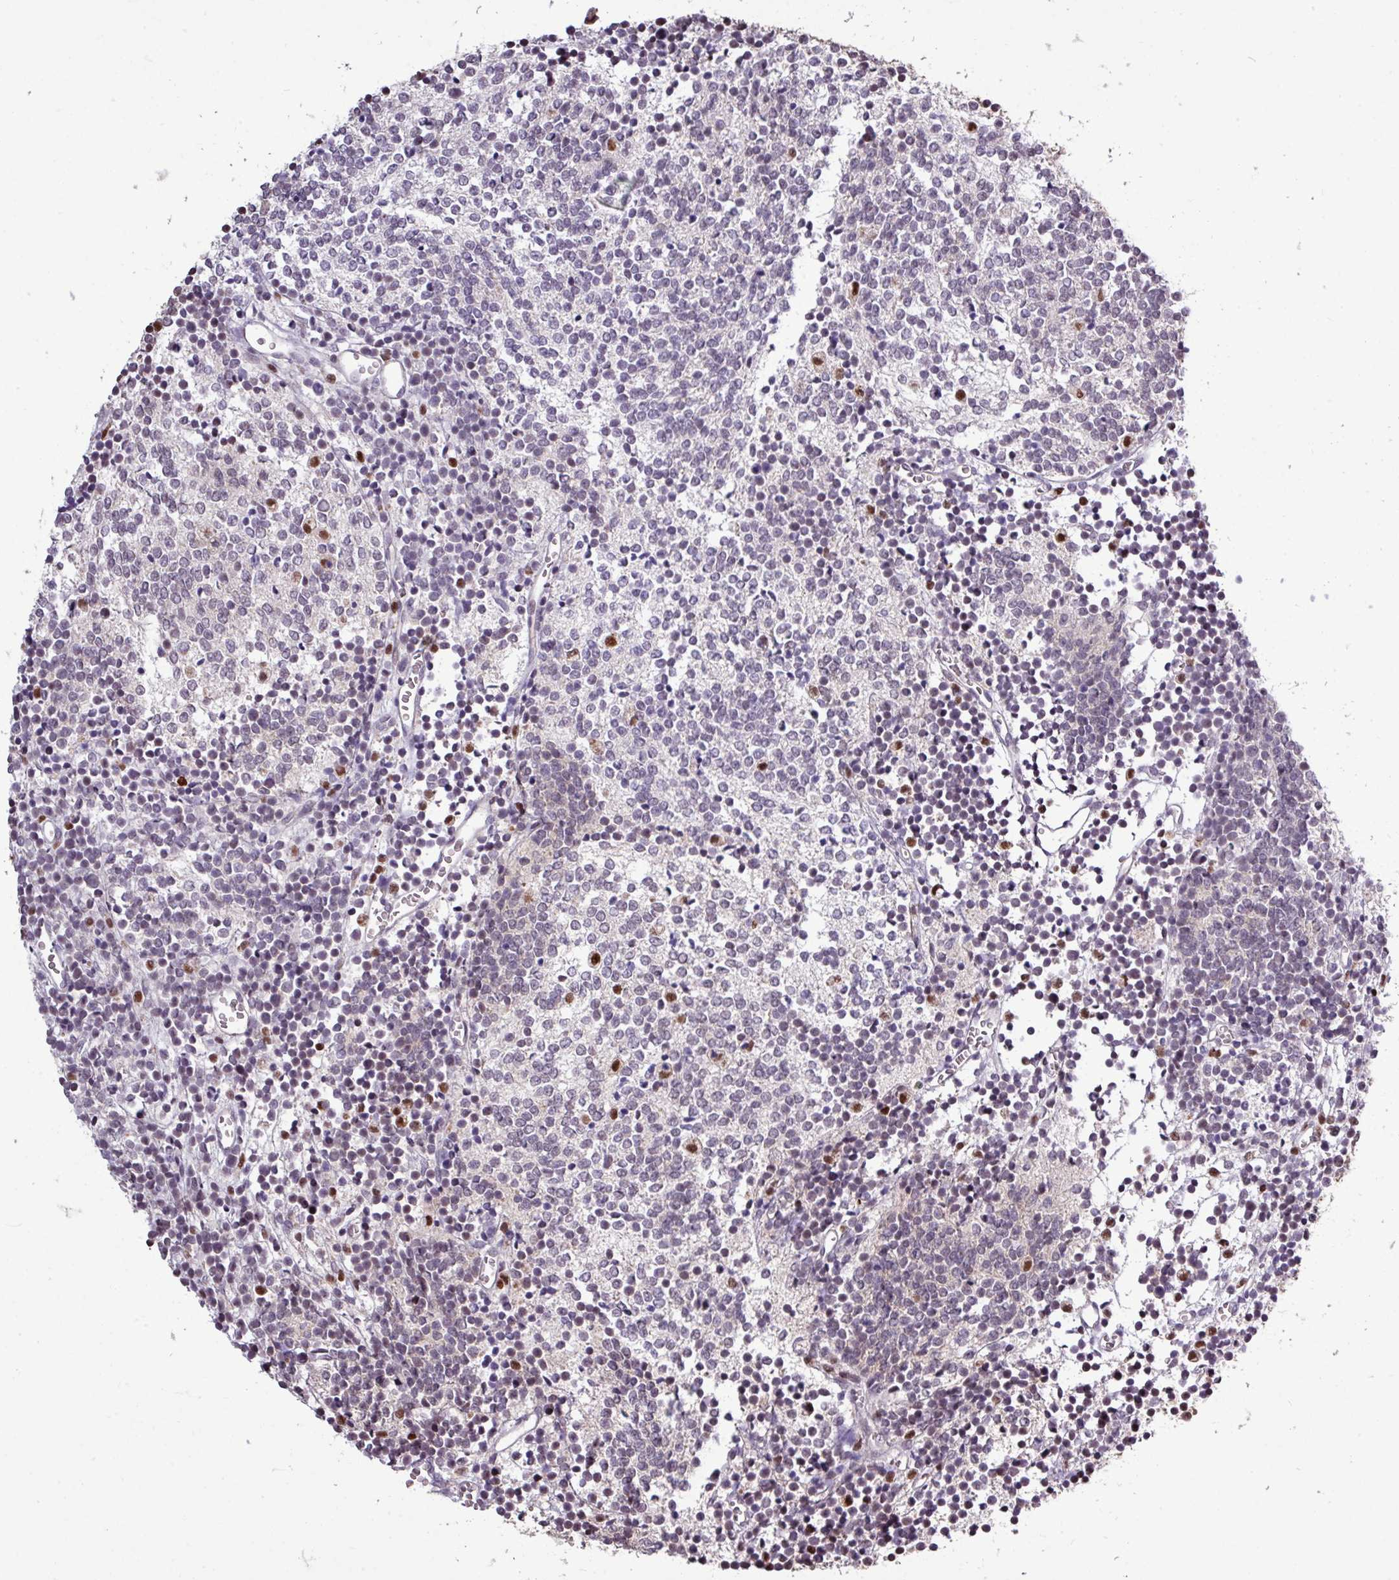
{"staining": {"intensity": "negative", "quantity": "none", "location": "none"}, "tissue": "glioma", "cell_type": "Tumor cells", "image_type": "cancer", "snomed": [{"axis": "morphology", "description": "Glioma, malignant, Low grade"}, {"axis": "topography", "description": "Brain"}], "caption": "This photomicrograph is of glioma stained with IHC to label a protein in brown with the nuclei are counter-stained blue. There is no expression in tumor cells.", "gene": "SKIC2", "patient": {"sex": "female", "age": 1}}